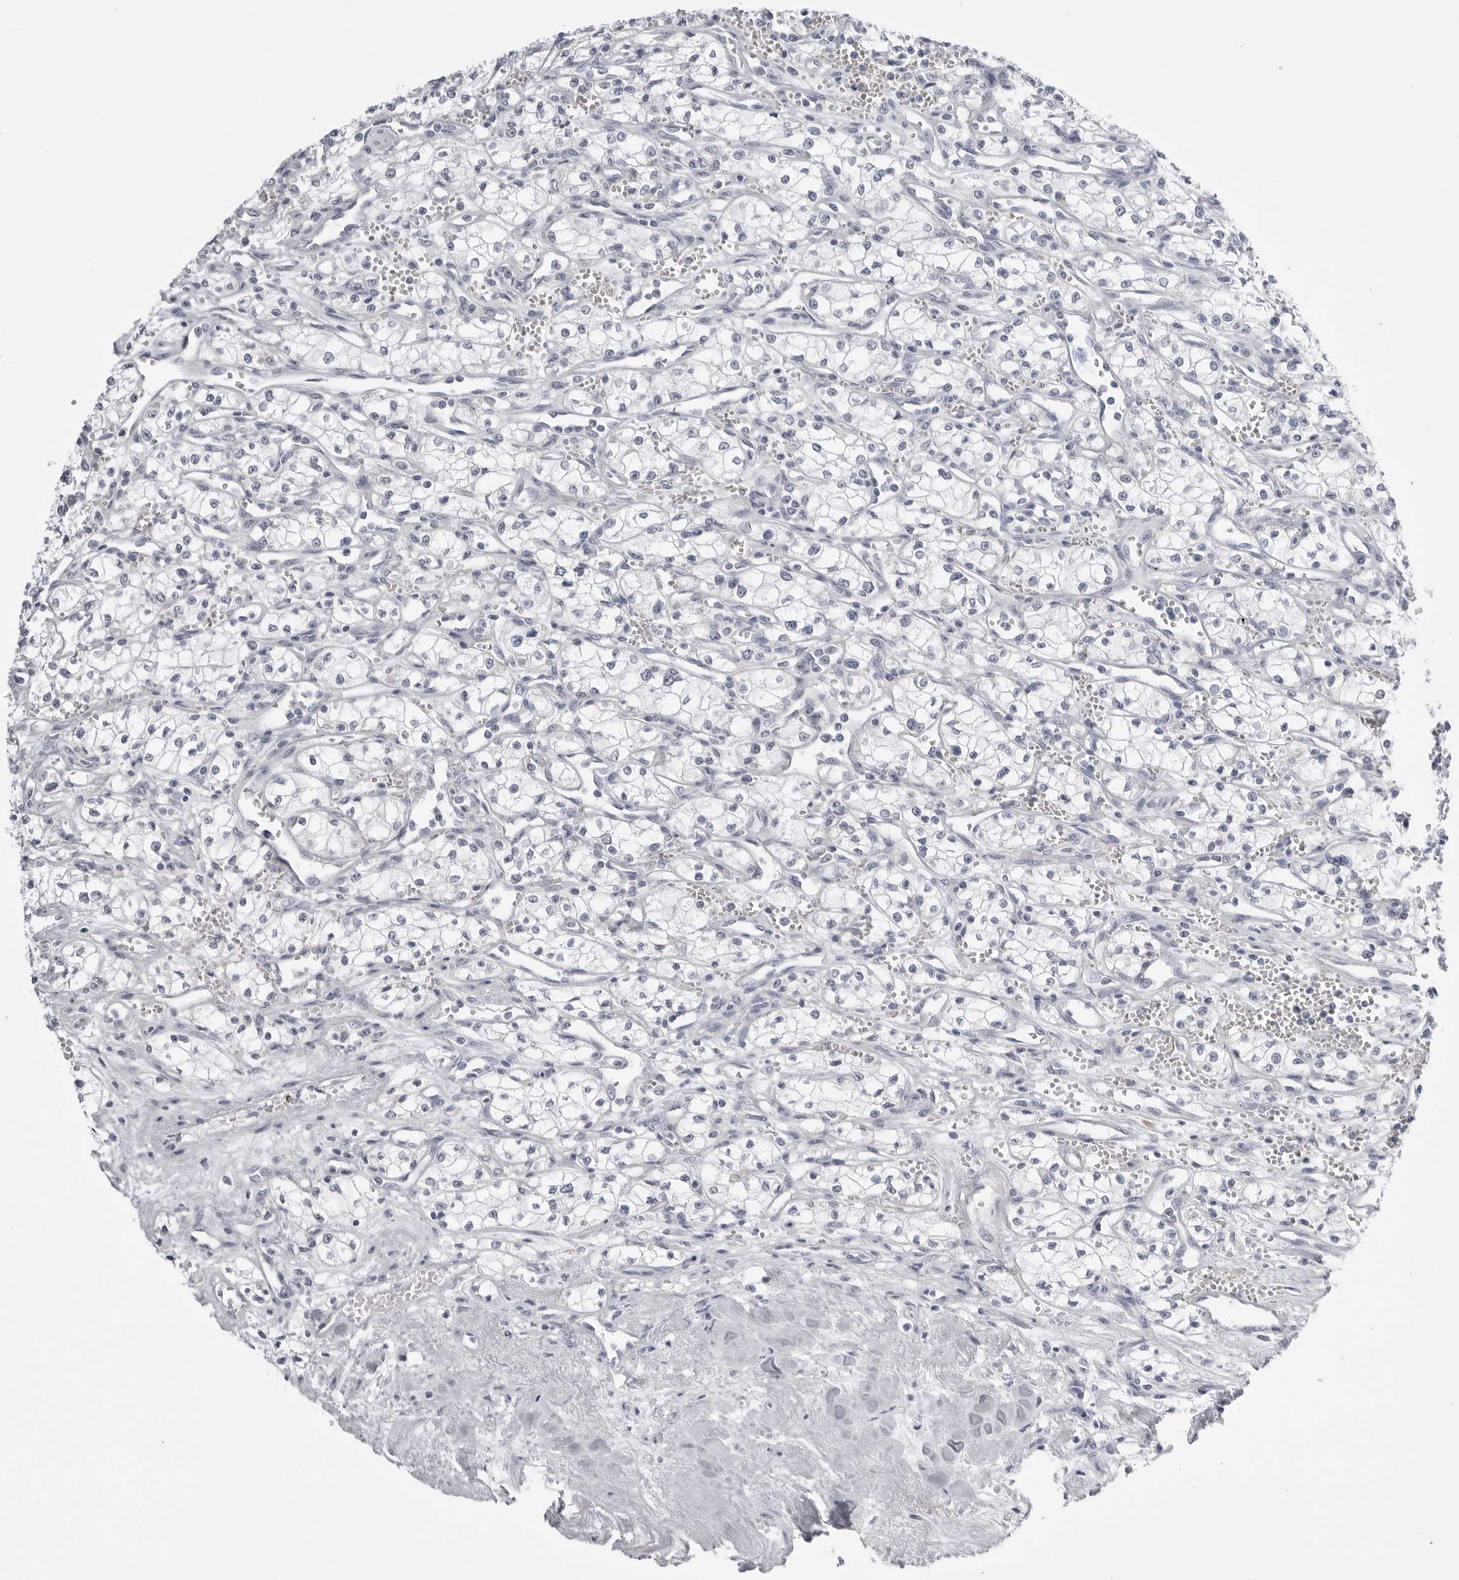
{"staining": {"intensity": "negative", "quantity": "none", "location": "none"}, "tissue": "renal cancer", "cell_type": "Tumor cells", "image_type": "cancer", "snomed": [{"axis": "morphology", "description": "Adenocarcinoma, NOS"}, {"axis": "topography", "description": "Kidney"}], "caption": "Adenocarcinoma (renal) was stained to show a protein in brown. There is no significant expression in tumor cells.", "gene": "TUFM", "patient": {"sex": "male", "age": 59}}